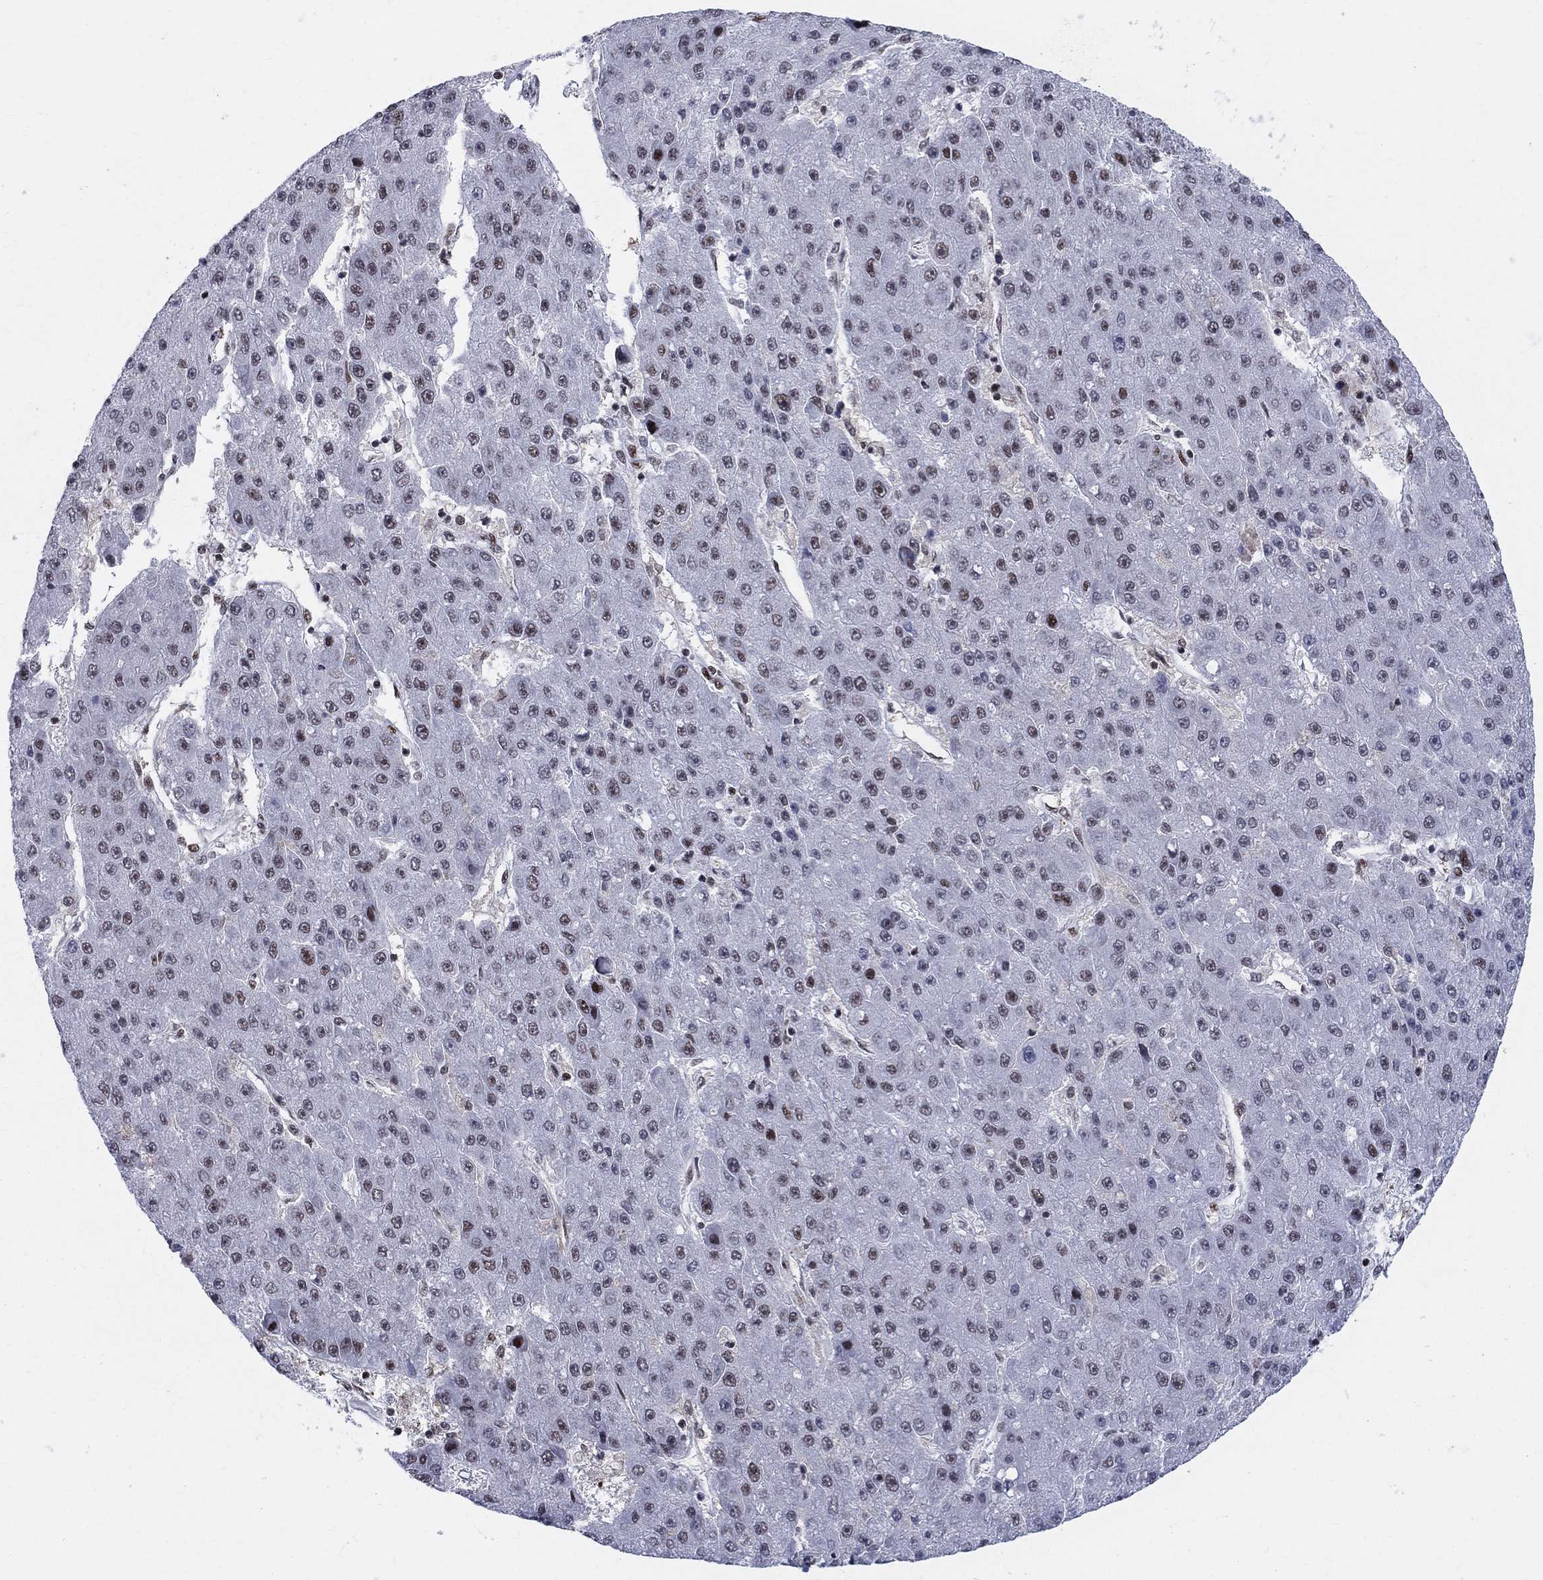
{"staining": {"intensity": "strong", "quantity": "<25%", "location": "nuclear"}, "tissue": "liver cancer", "cell_type": "Tumor cells", "image_type": "cancer", "snomed": [{"axis": "morphology", "description": "Carcinoma, Hepatocellular, NOS"}, {"axis": "topography", "description": "Liver"}], "caption": "Tumor cells reveal medium levels of strong nuclear positivity in about <25% of cells in liver cancer.", "gene": "ZNHIT3", "patient": {"sex": "male", "age": 67}}